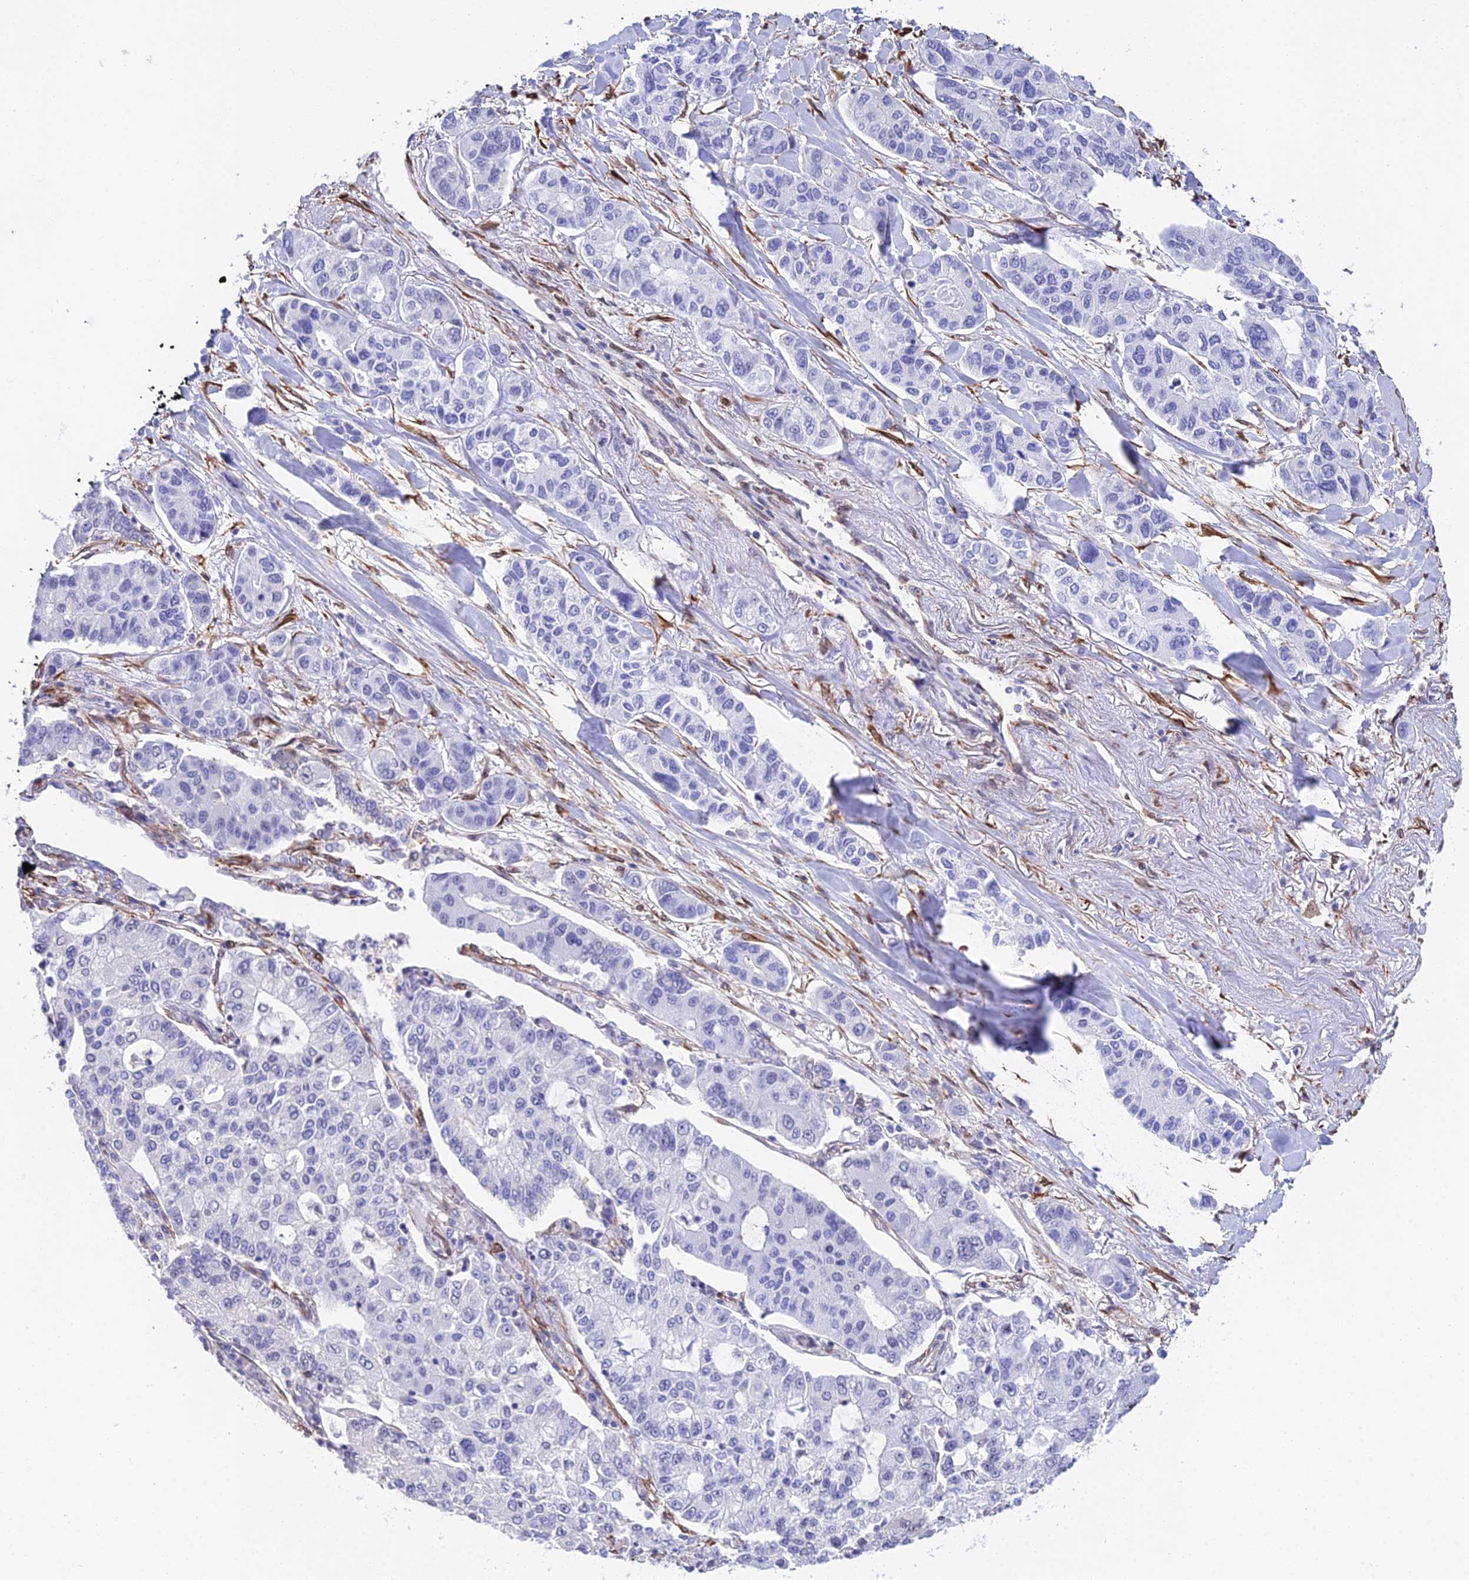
{"staining": {"intensity": "negative", "quantity": "none", "location": "none"}, "tissue": "lung cancer", "cell_type": "Tumor cells", "image_type": "cancer", "snomed": [{"axis": "morphology", "description": "Adenocarcinoma, NOS"}, {"axis": "topography", "description": "Lung"}], "caption": "High power microscopy histopathology image of an IHC micrograph of adenocarcinoma (lung), revealing no significant positivity in tumor cells.", "gene": "MXRA7", "patient": {"sex": "male", "age": 49}}